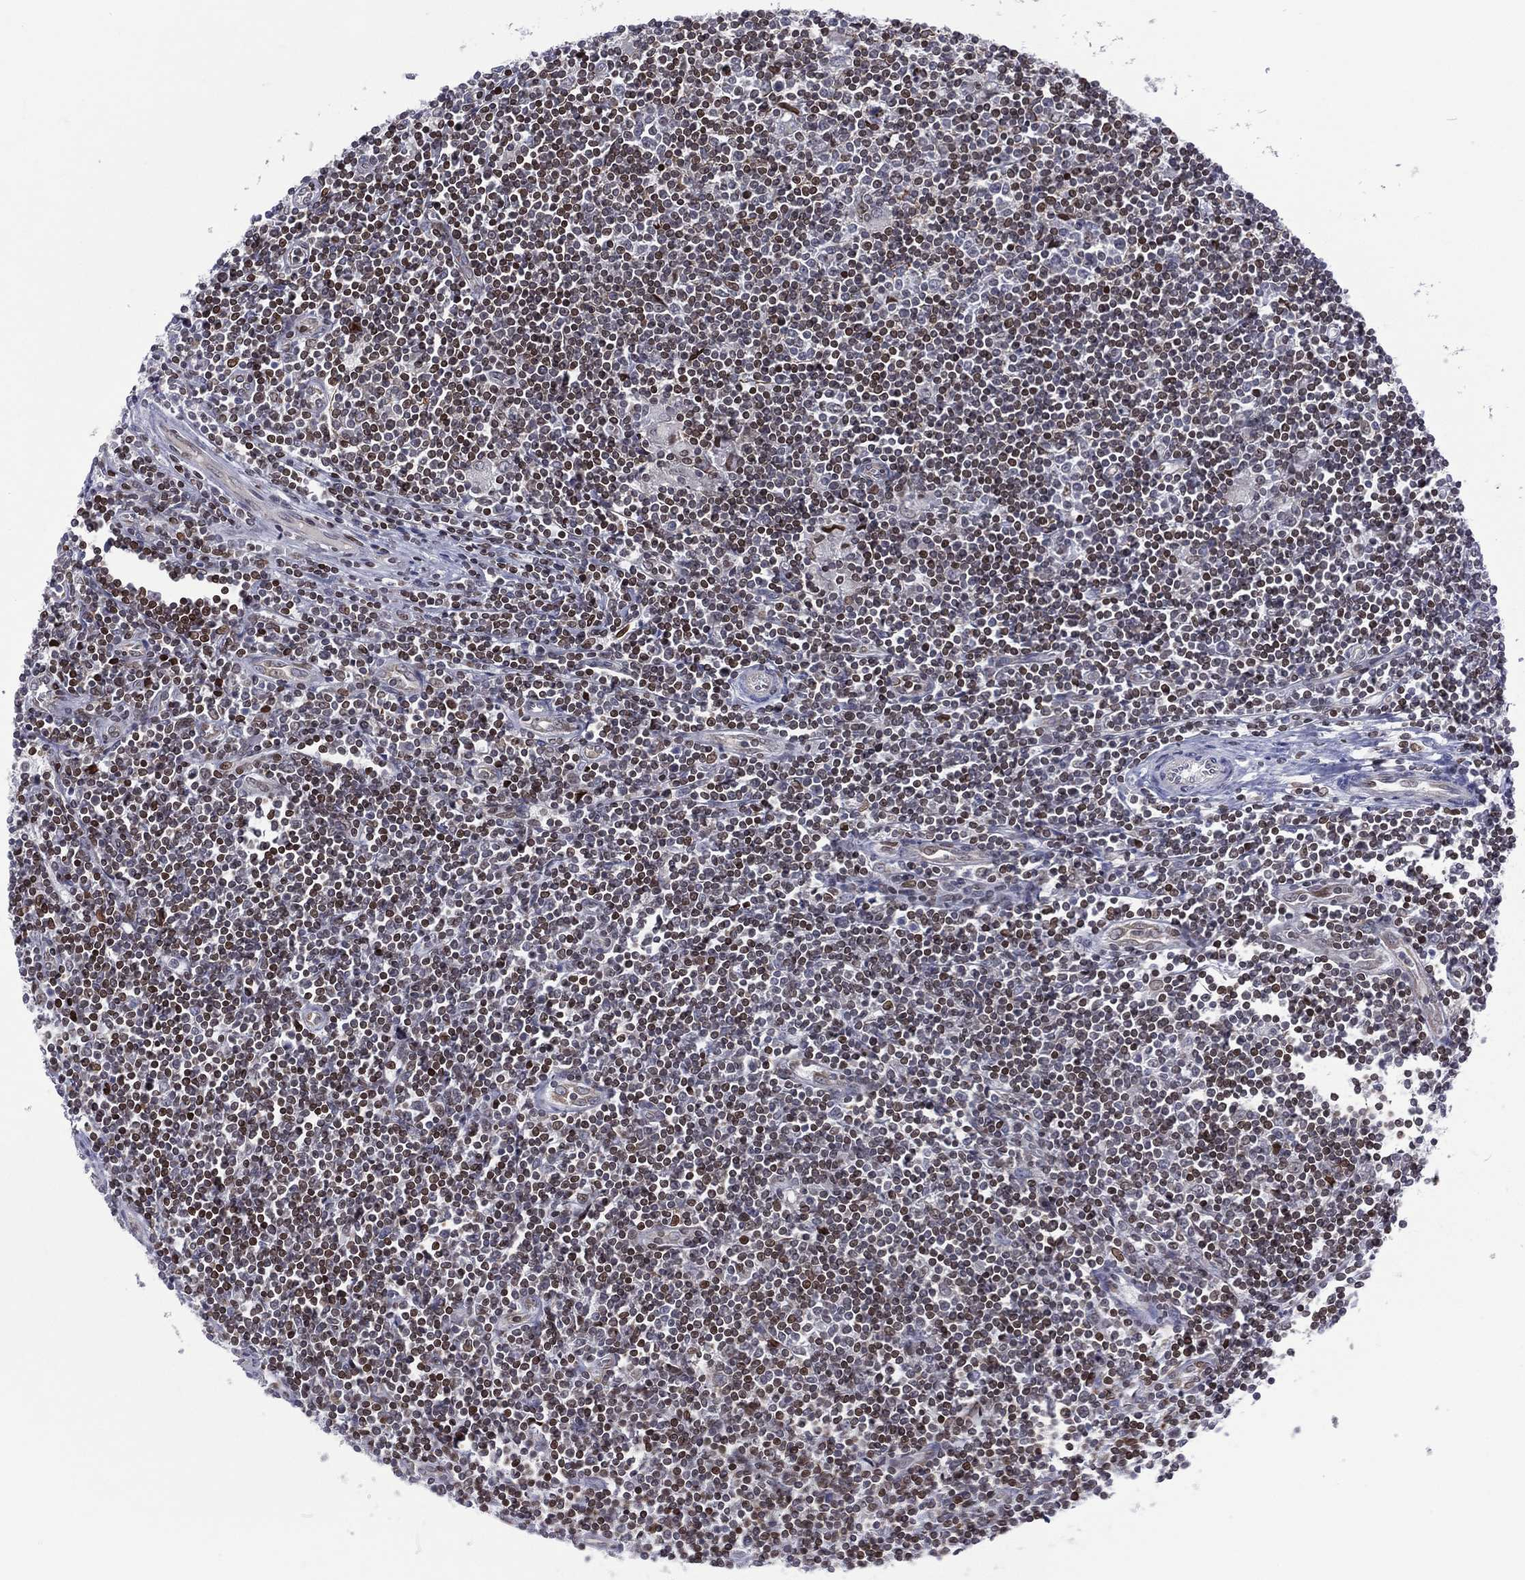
{"staining": {"intensity": "negative", "quantity": "none", "location": "none"}, "tissue": "lymphoma", "cell_type": "Tumor cells", "image_type": "cancer", "snomed": [{"axis": "morphology", "description": "Hodgkin's disease, NOS"}, {"axis": "topography", "description": "Lymph node"}], "caption": "High magnification brightfield microscopy of lymphoma stained with DAB (brown) and counterstained with hematoxylin (blue): tumor cells show no significant positivity. (DAB (3,3'-diaminobenzidine) immunohistochemistry (IHC) visualized using brightfield microscopy, high magnification).", "gene": "DBF4B", "patient": {"sex": "male", "age": 40}}